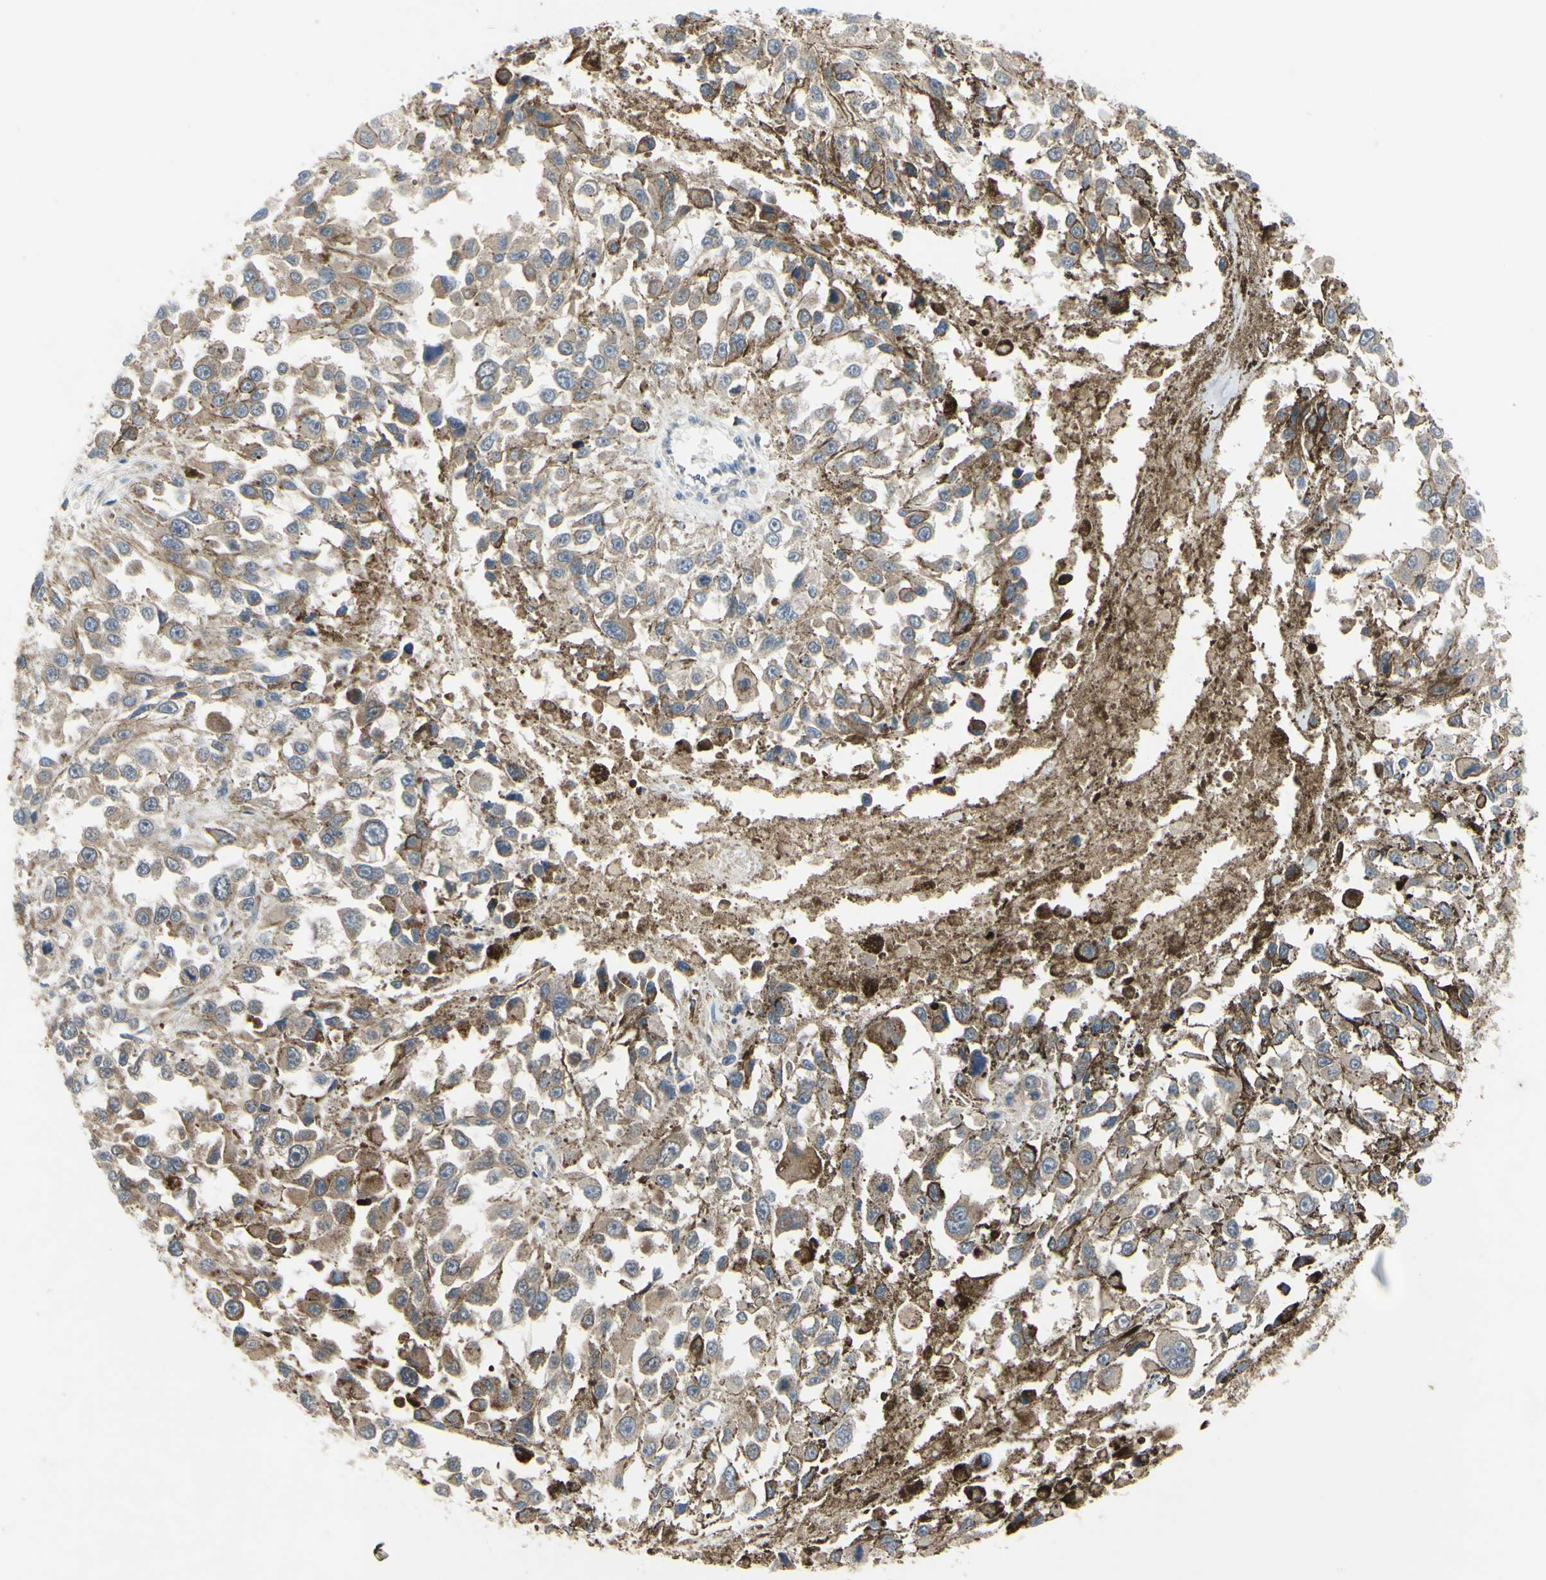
{"staining": {"intensity": "weak", "quantity": ">75%", "location": "cytoplasmic/membranous"}, "tissue": "melanoma", "cell_type": "Tumor cells", "image_type": "cancer", "snomed": [{"axis": "morphology", "description": "Malignant melanoma, Metastatic site"}, {"axis": "topography", "description": "Lymph node"}], "caption": "The image displays immunohistochemical staining of malignant melanoma (metastatic site). There is weak cytoplasmic/membranous positivity is identified in about >75% of tumor cells.", "gene": "XIAP", "patient": {"sex": "male", "age": 59}}